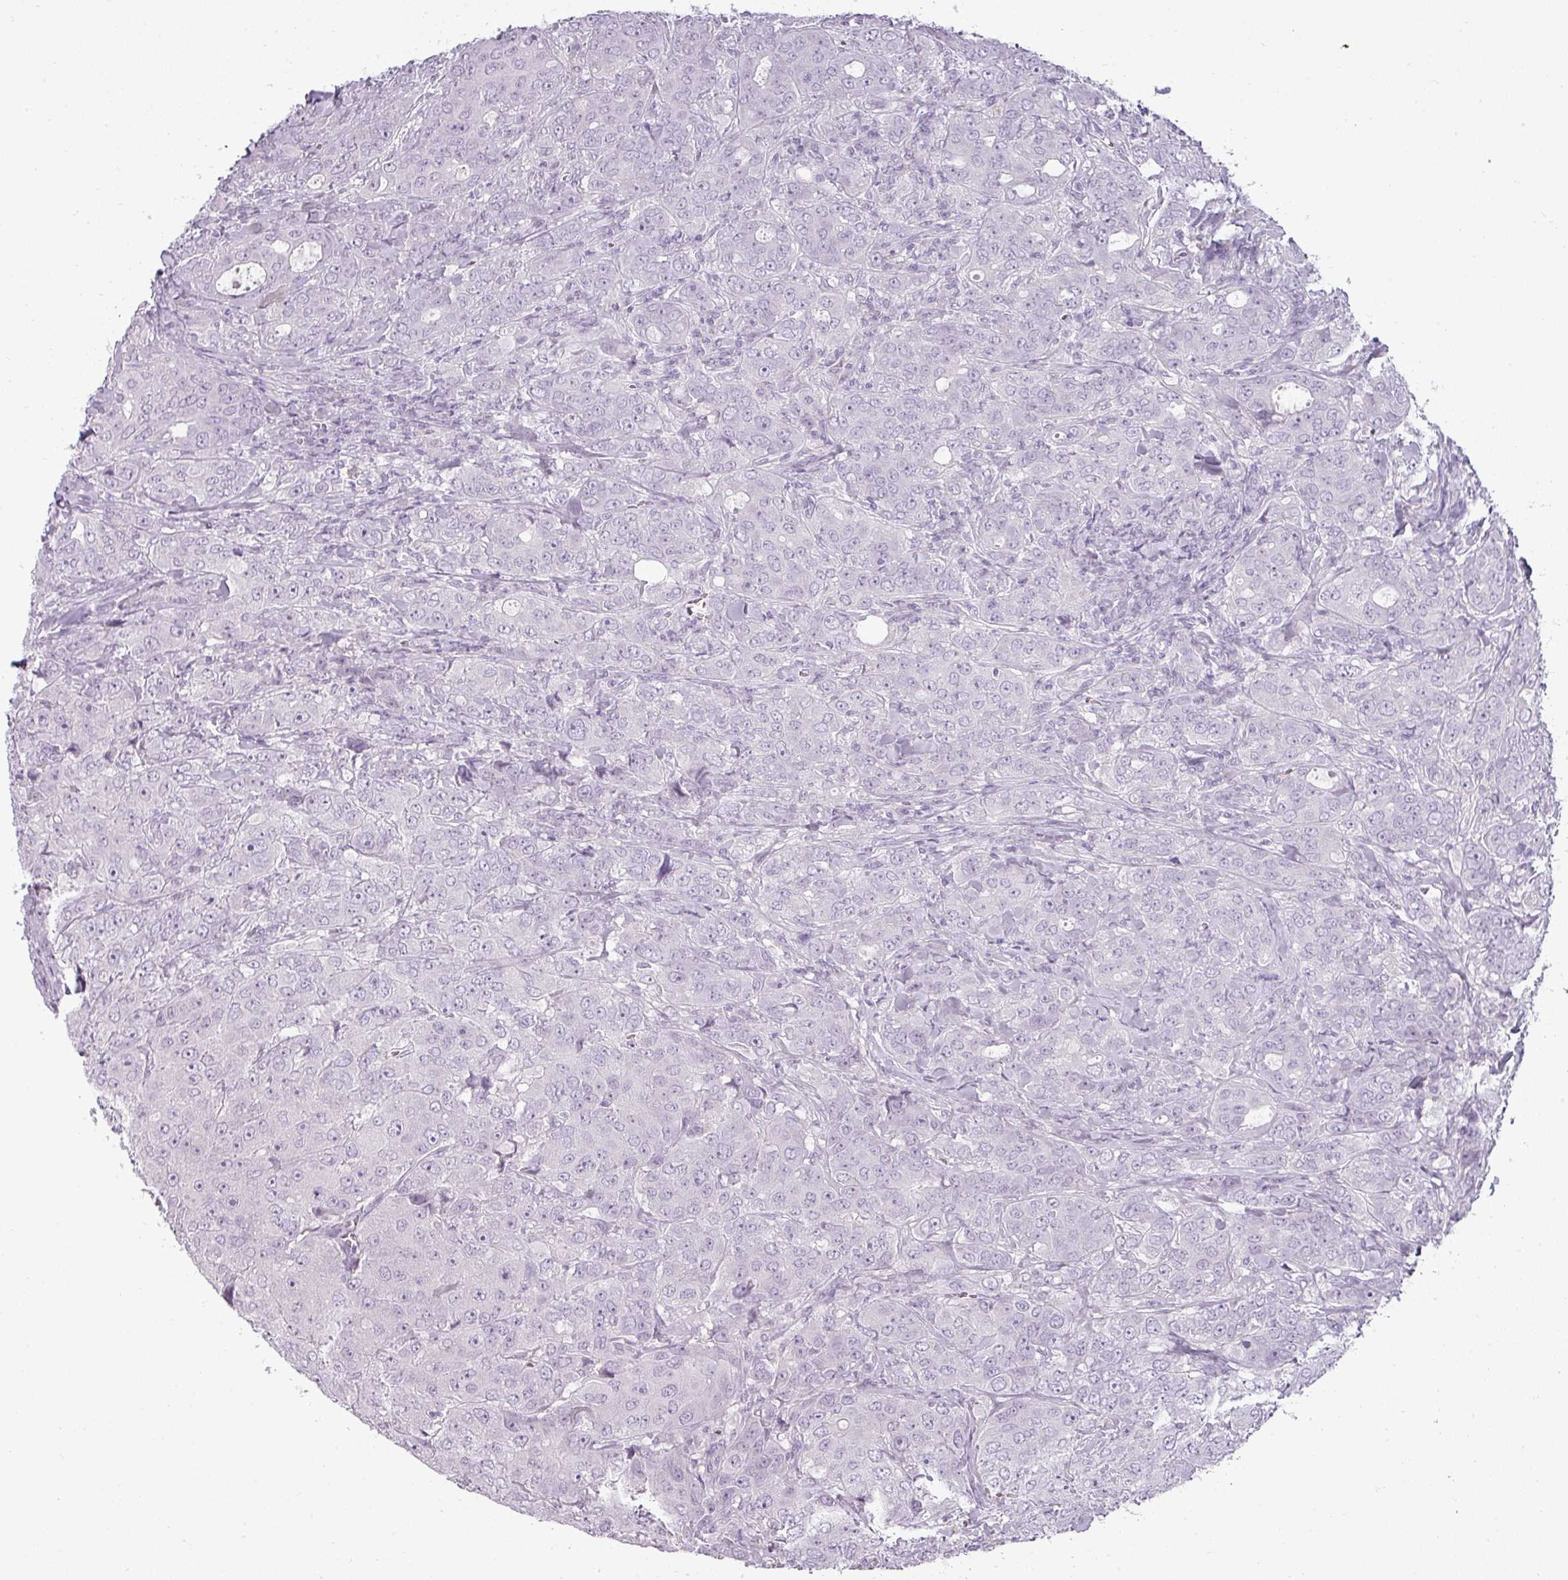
{"staining": {"intensity": "negative", "quantity": "none", "location": "none"}, "tissue": "breast cancer", "cell_type": "Tumor cells", "image_type": "cancer", "snomed": [{"axis": "morphology", "description": "Duct carcinoma"}, {"axis": "topography", "description": "Breast"}], "caption": "DAB (3,3'-diaminobenzidine) immunohistochemical staining of breast cancer displays no significant positivity in tumor cells.", "gene": "ASB1", "patient": {"sex": "female", "age": 43}}